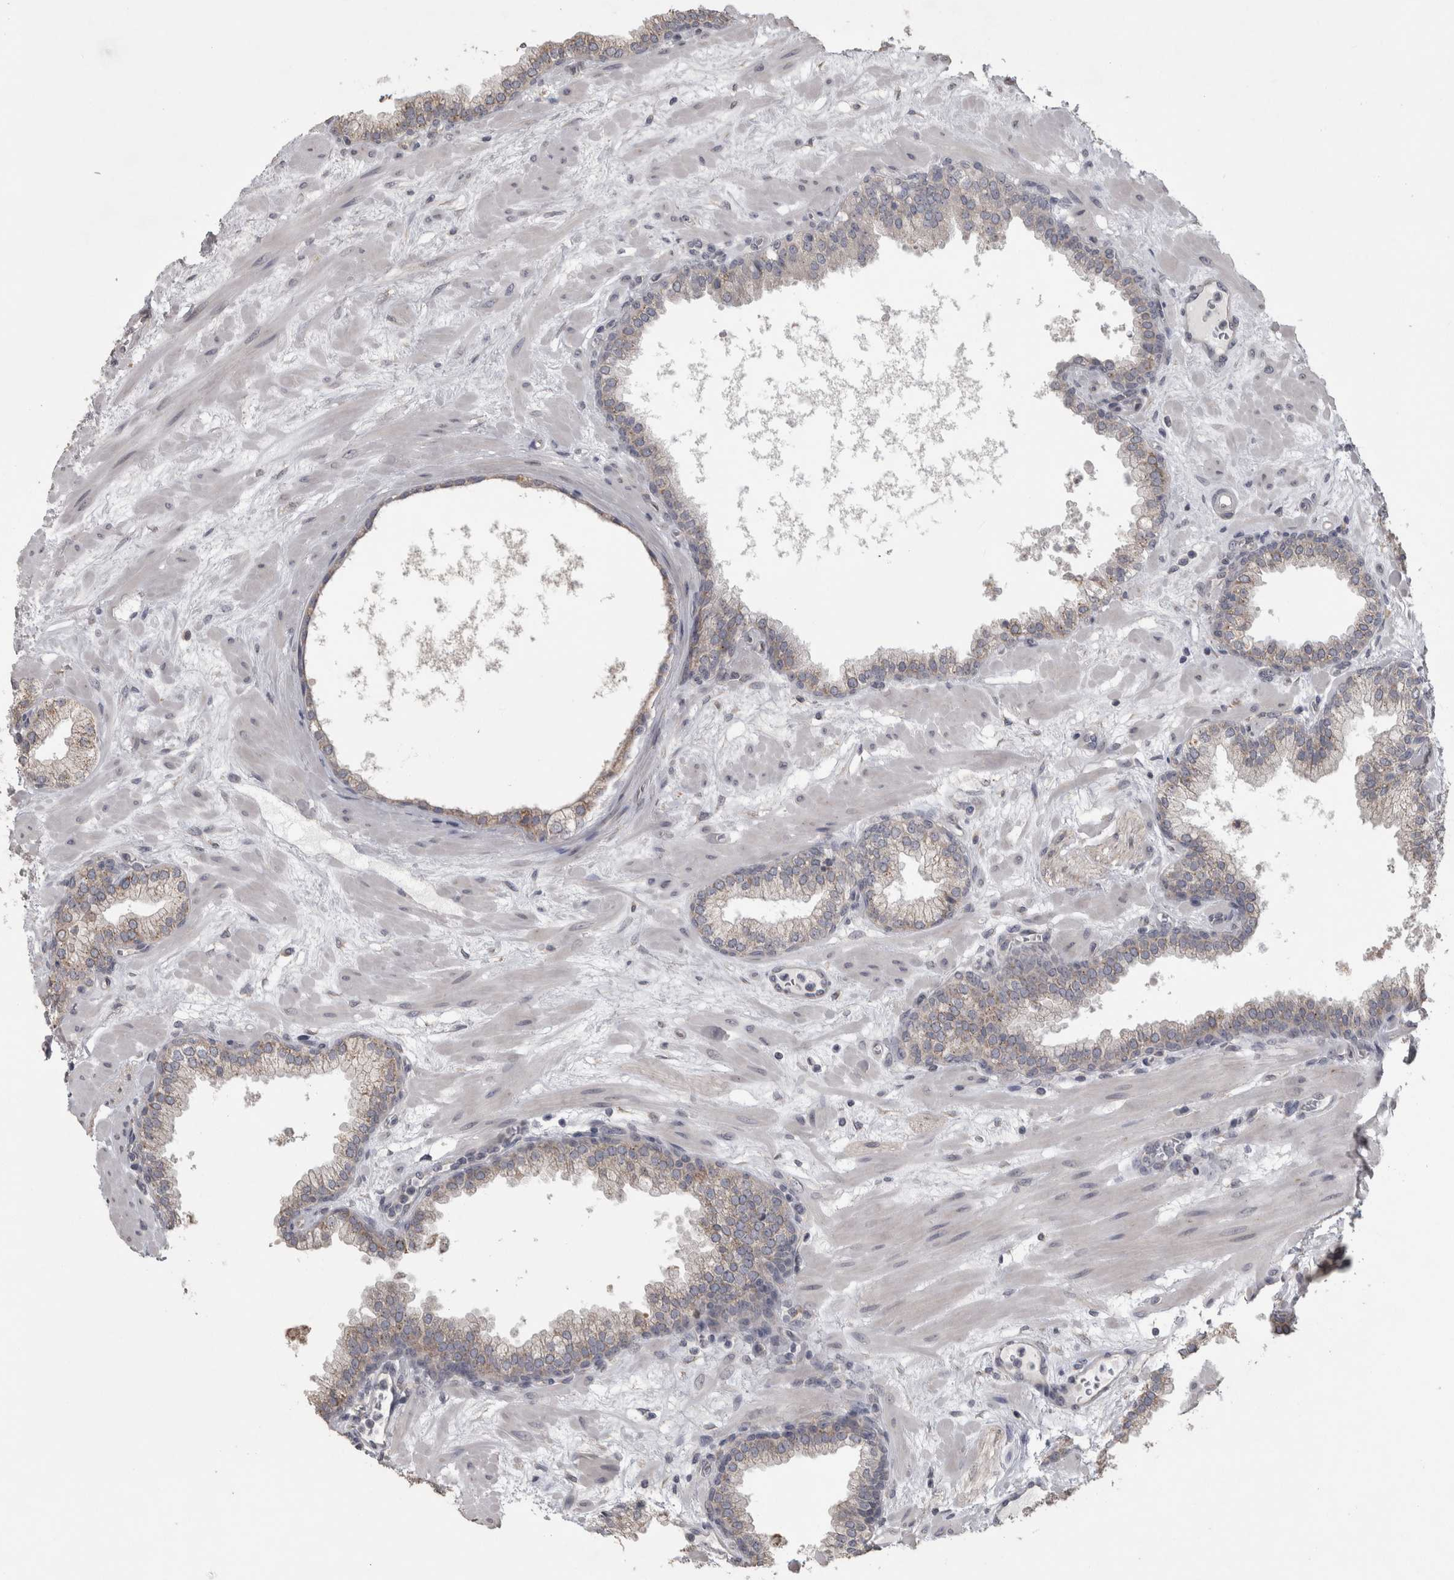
{"staining": {"intensity": "weak", "quantity": "<25%", "location": "cytoplasmic/membranous"}, "tissue": "prostate", "cell_type": "Glandular cells", "image_type": "normal", "snomed": [{"axis": "morphology", "description": "Normal tissue, NOS"}, {"axis": "morphology", "description": "Urothelial carcinoma, Low grade"}, {"axis": "topography", "description": "Urinary bladder"}, {"axis": "topography", "description": "Prostate"}], "caption": "A high-resolution micrograph shows immunohistochemistry (IHC) staining of benign prostate, which demonstrates no significant expression in glandular cells. Nuclei are stained in blue.", "gene": "RAB29", "patient": {"sex": "male", "age": 60}}